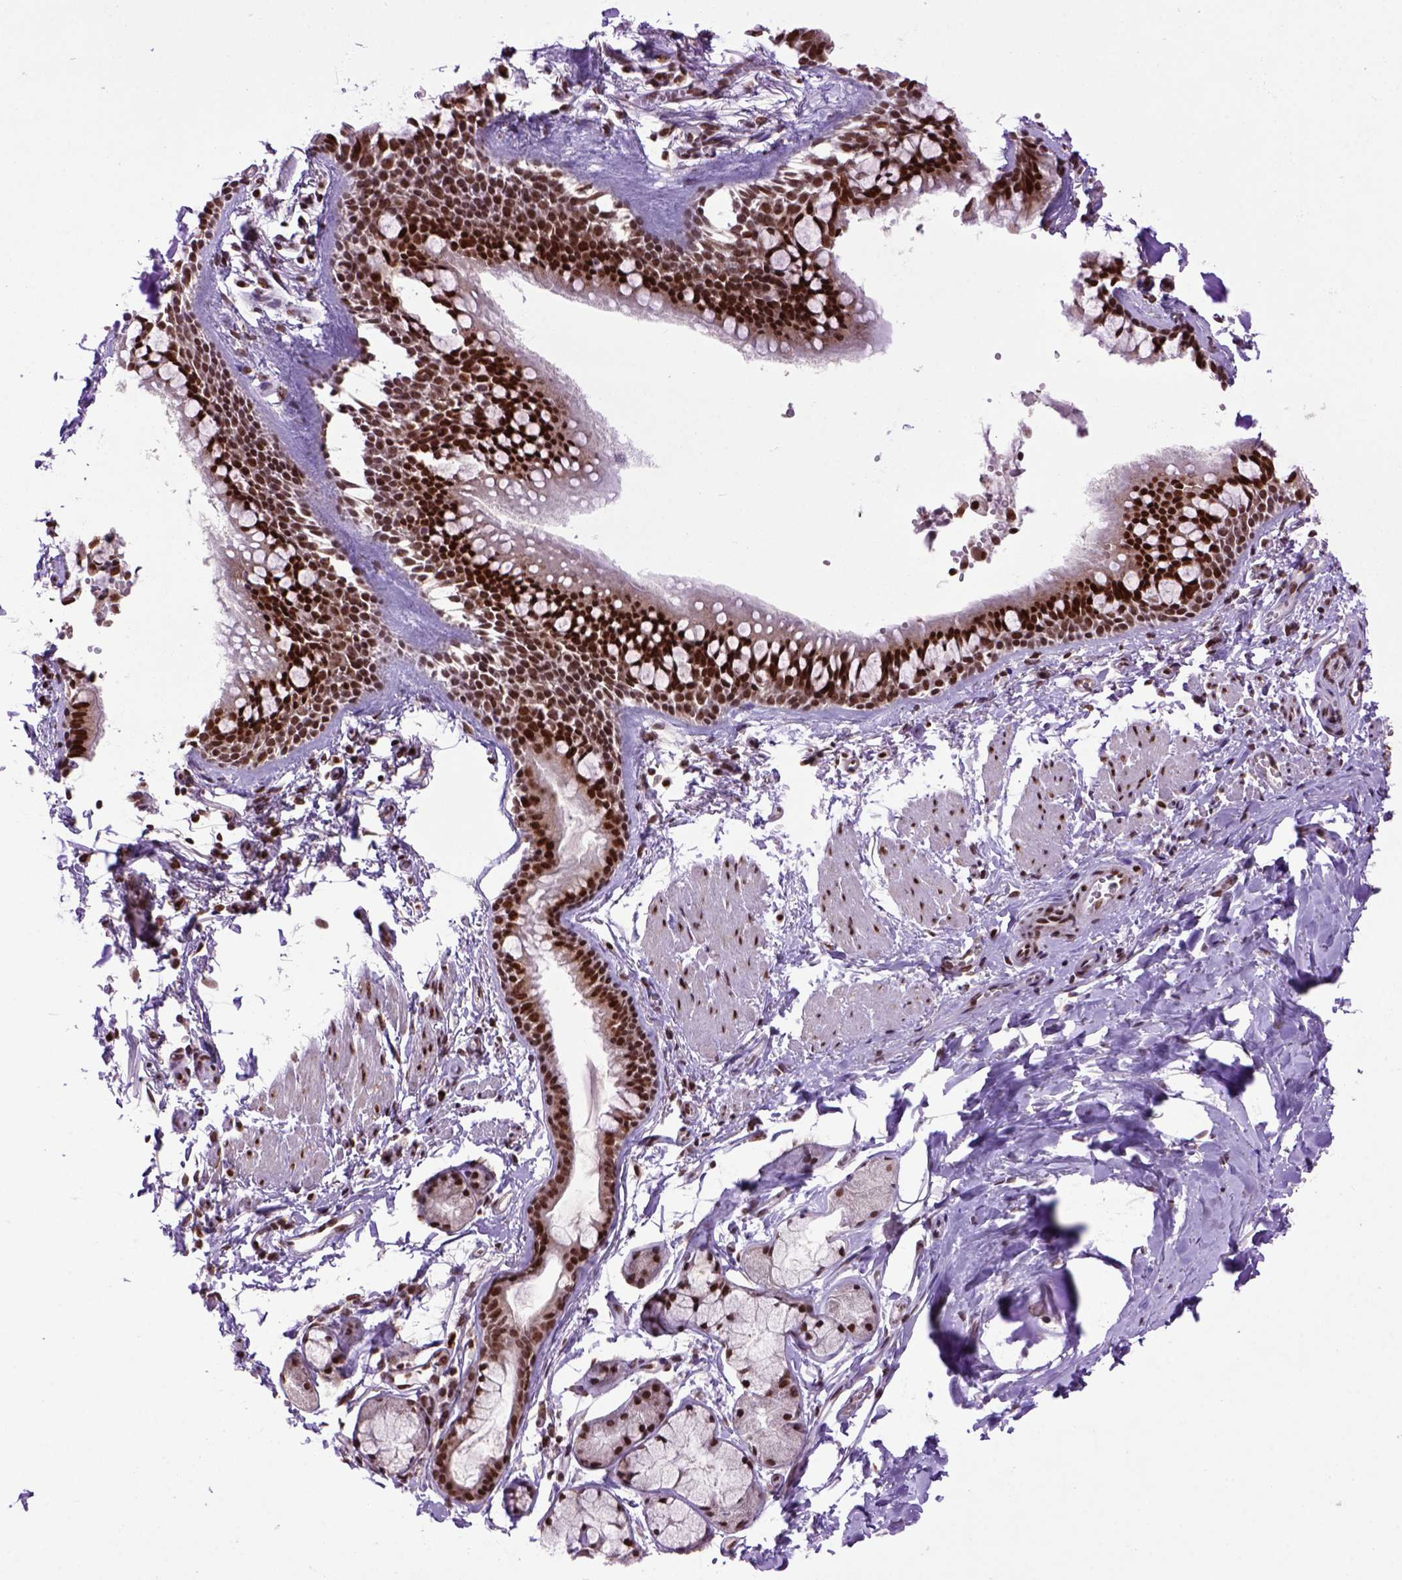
{"staining": {"intensity": "strong", "quantity": ">75%", "location": "nuclear"}, "tissue": "bronchus", "cell_type": "Respiratory epithelial cells", "image_type": "normal", "snomed": [{"axis": "morphology", "description": "Normal tissue, NOS"}, {"axis": "topography", "description": "Bronchus"}], "caption": "Human bronchus stained with a brown dye exhibits strong nuclear positive staining in approximately >75% of respiratory epithelial cells.", "gene": "CELF1", "patient": {"sex": "female", "age": 59}}